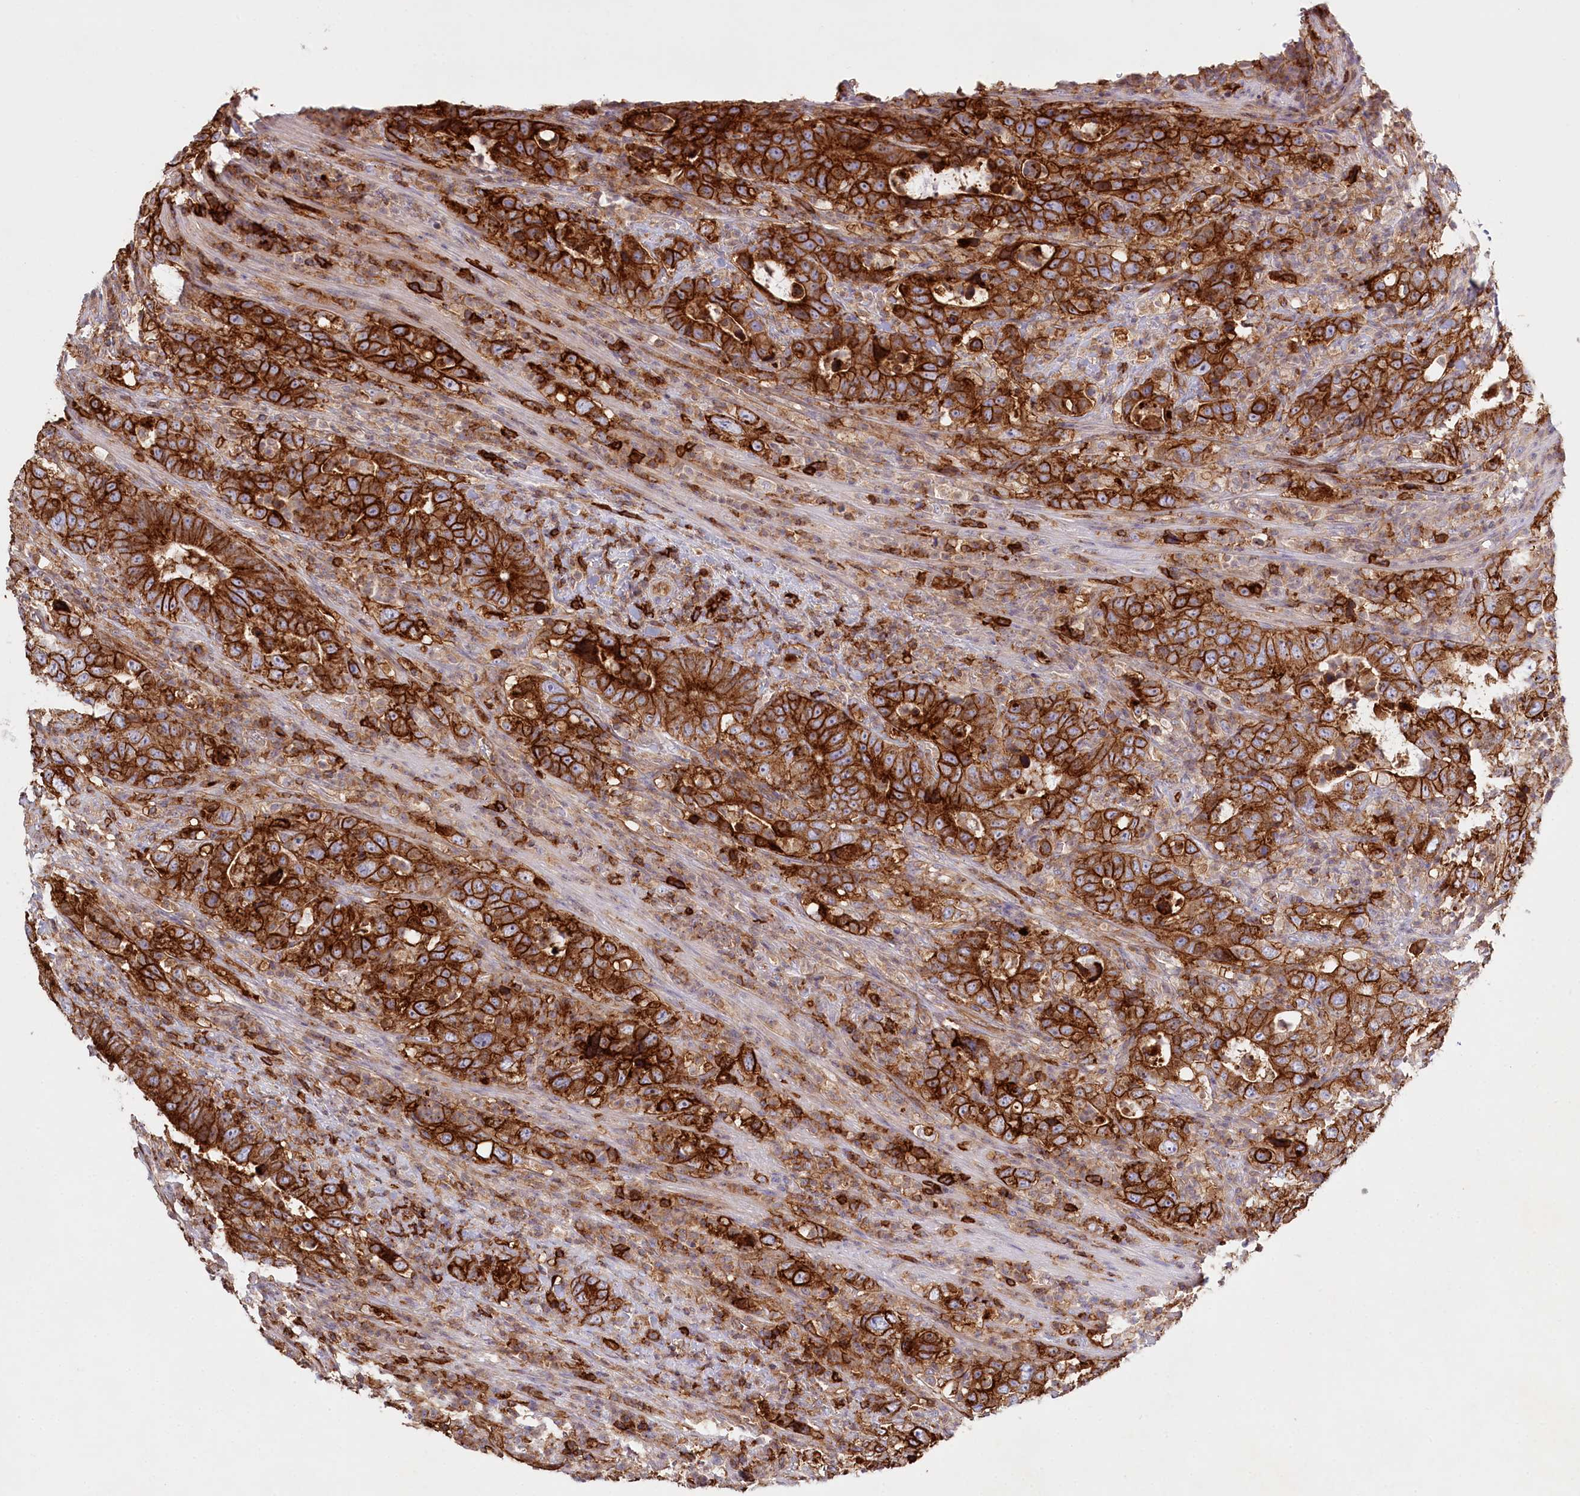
{"staining": {"intensity": "strong", "quantity": ">75%", "location": "cytoplasmic/membranous"}, "tissue": "colorectal cancer", "cell_type": "Tumor cells", "image_type": "cancer", "snomed": [{"axis": "morphology", "description": "Adenocarcinoma, NOS"}, {"axis": "topography", "description": "Colon"}], "caption": "Colorectal cancer (adenocarcinoma) was stained to show a protein in brown. There is high levels of strong cytoplasmic/membranous positivity in about >75% of tumor cells.", "gene": "RBP5", "patient": {"sex": "female", "age": 75}}